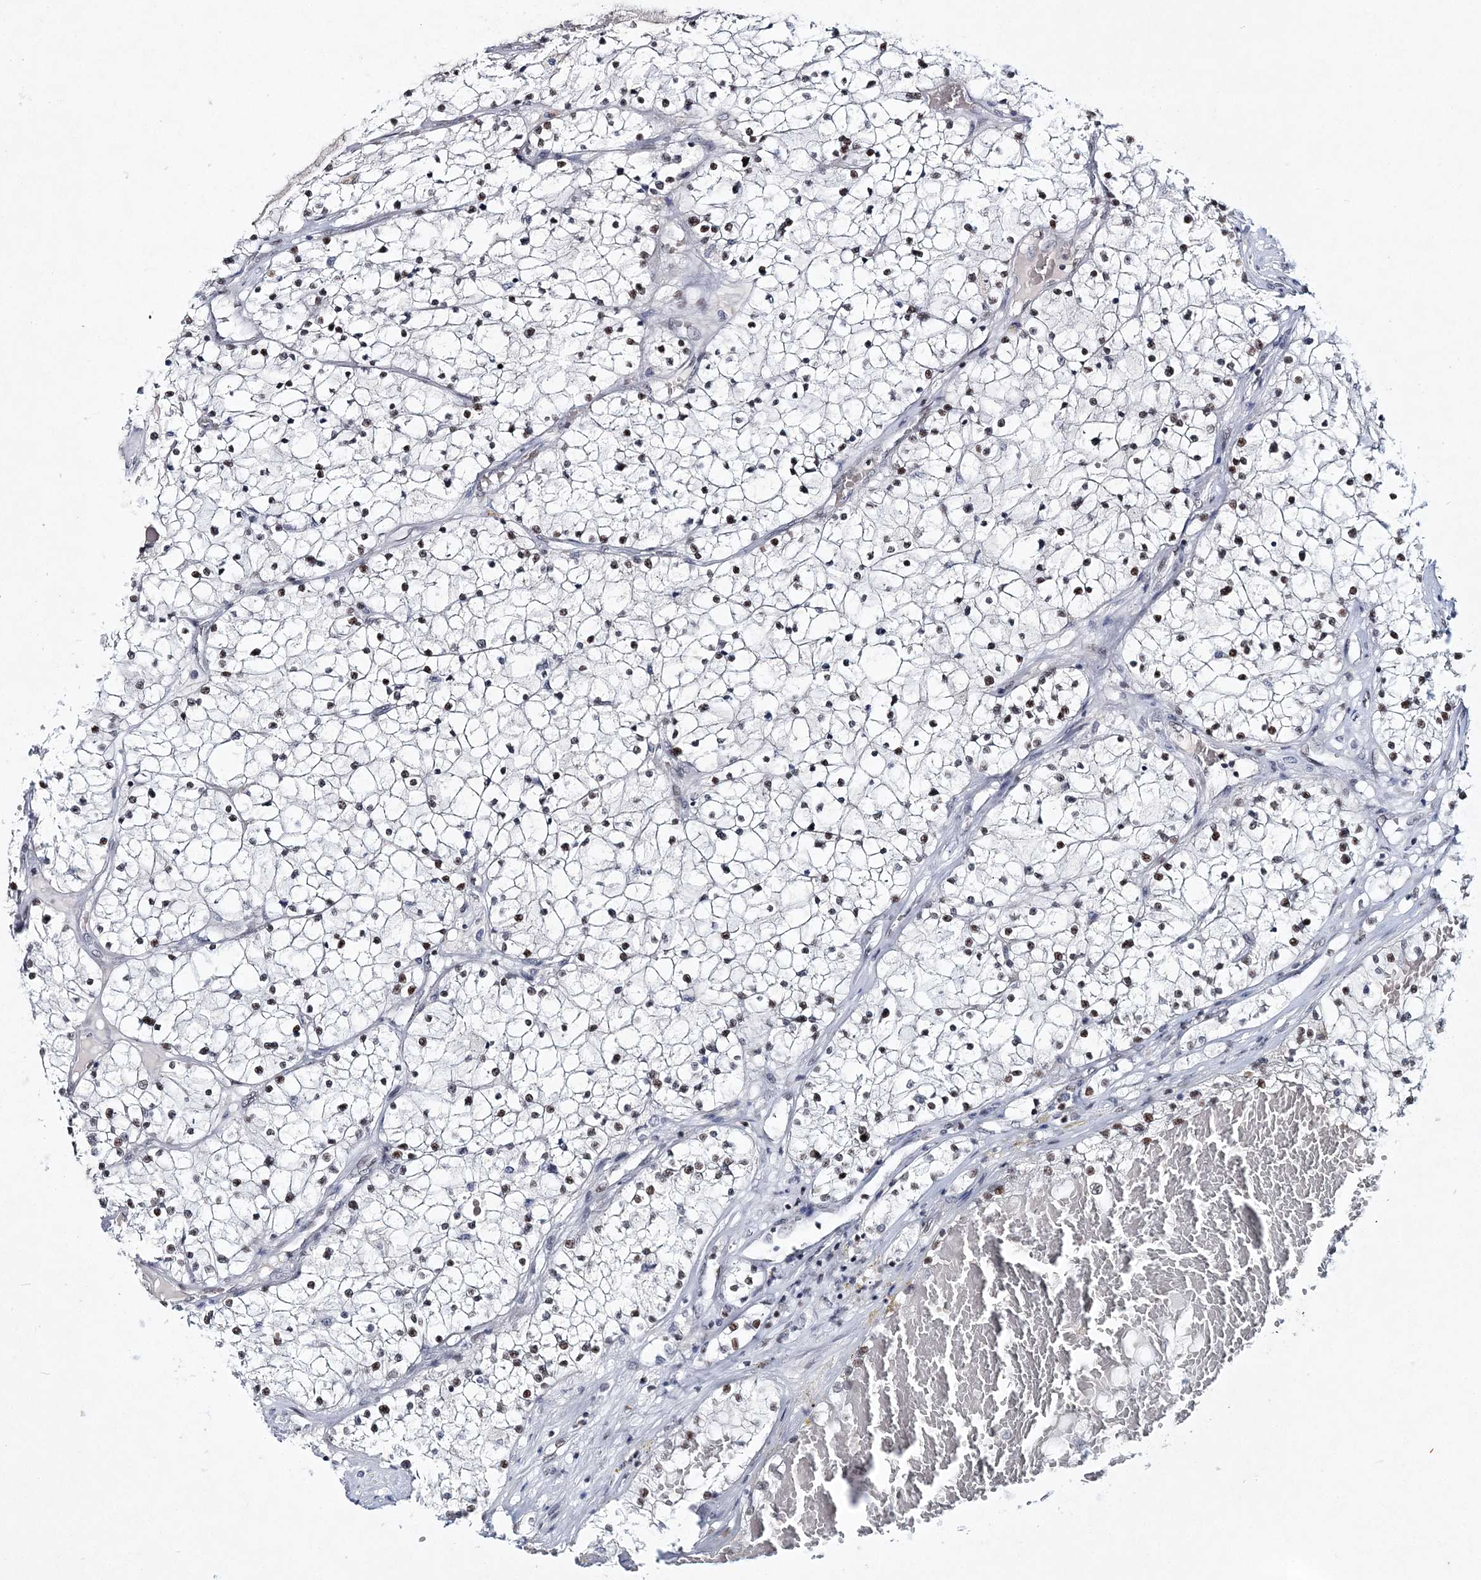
{"staining": {"intensity": "moderate", "quantity": "<25%", "location": "nuclear"}, "tissue": "renal cancer", "cell_type": "Tumor cells", "image_type": "cancer", "snomed": [{"axis": "morphology", "description": "Normal tissue, NOS"}, {"axis": "morphology", "description": "Adenocarcinoma, NOS"}, {"axis": "topography", "description": "Kidney"}], "caption": "An image of human adenocarcinoma (renal) stained for a protein shows moderate nuclear brown staining in tumor cells. The protein of interest is shown in brown color, while the nuclei are stained blue.", "gene": "LRRFIP2", "patient": {"sex": "male", "age": 68}}